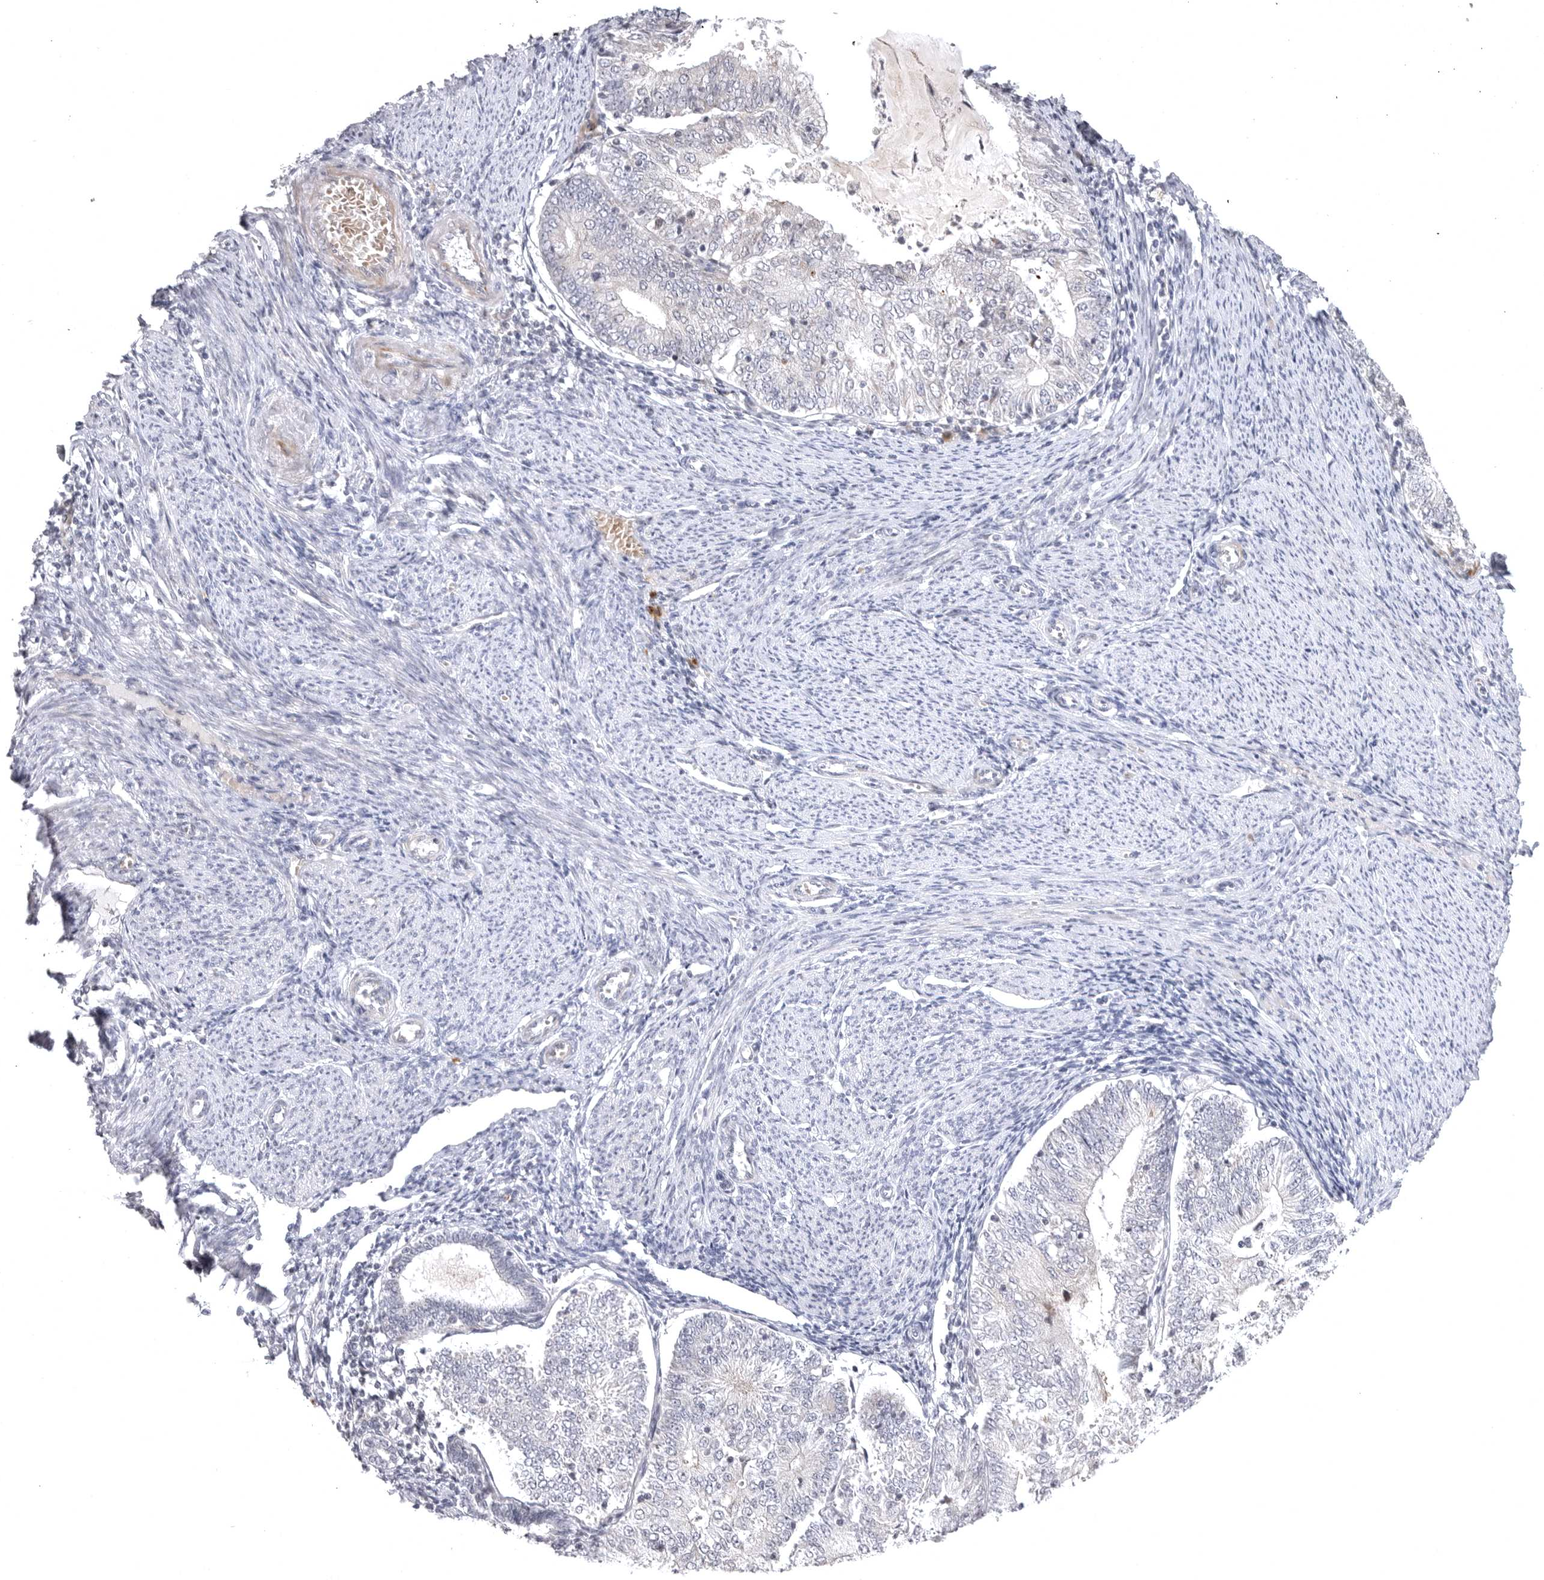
{"staining": {"intensity": "negative", "quantity": "none", "location": "none"}, "tissue": "endometrial cancer", "cell_type": "Tumor cells", "image_type": "cancer", "snomed": [{"axis": "morphology", "description": "Adenocarcinoma, NOS"}, {"axis": "topography", "description": "Endometrium"}], "caption": "Immunohistochemistry (IHC) micrograph of human endometrial adenocarcinoma stained for a protein (brown), which reveals no positivity in tumor cells. (Immunohistochemistry, brightfield microscopy, high magnification).", "gene": "CD300LD", "patient": {"sex": "female", "age": 57}}